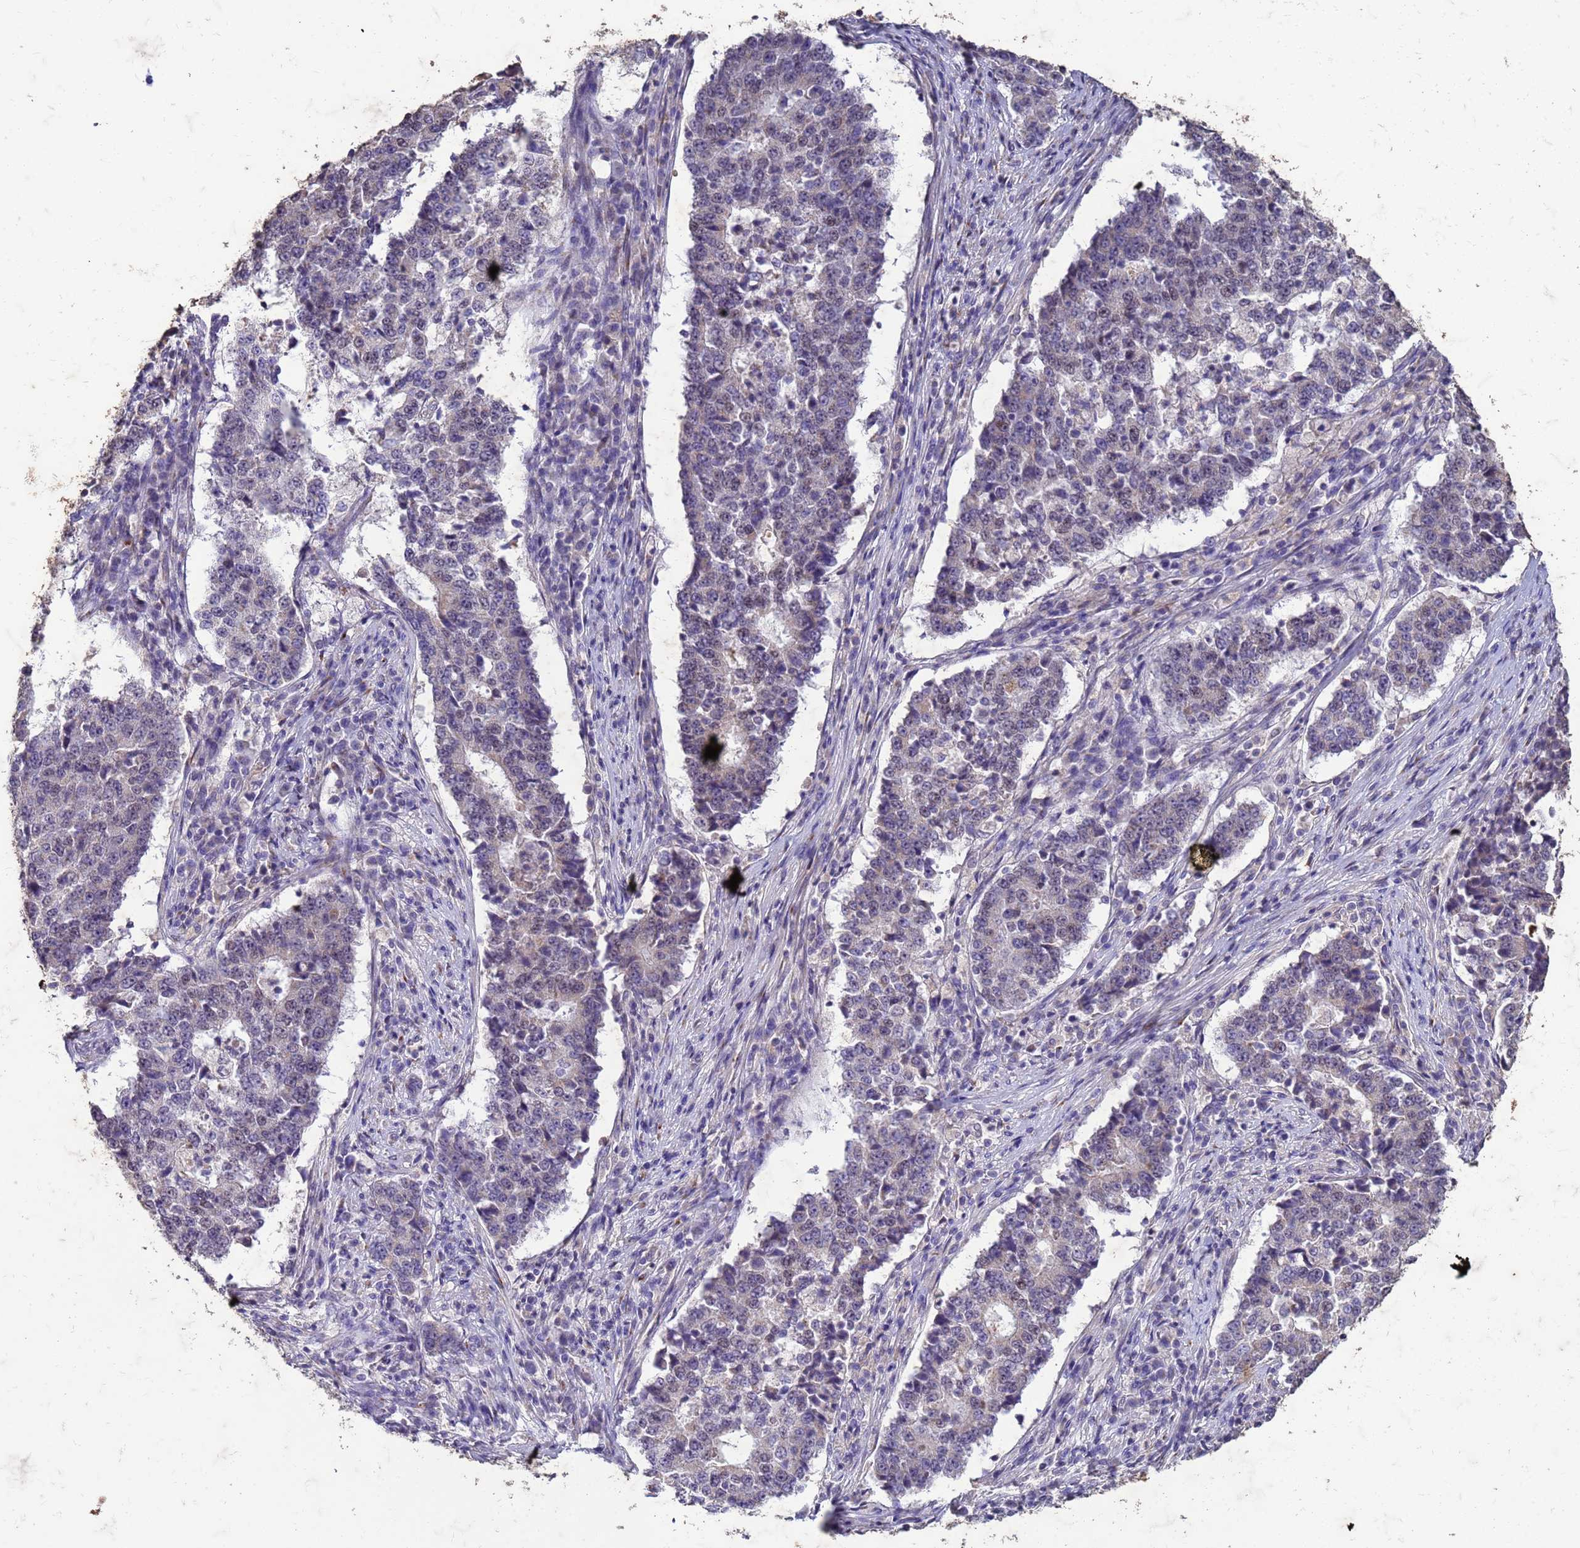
{"staining": {"intensity": "negative", "quantity": "none", "location": "none"}, "tissue": "stomach cancer", "cell_type": "Tumor cells", "image_type": "cancer", "snomed": [{"axis": "morphology", "description": "Adenocarcinoma, NOS"}, {"axis": "topography", "description": "Stomach"}], "caption": "There is no significant staining in tumor cells of stomach cancer (adenocarcinoma).", "gene": "SLC25A15", "patient": {"sex": "male", "age": 59}}